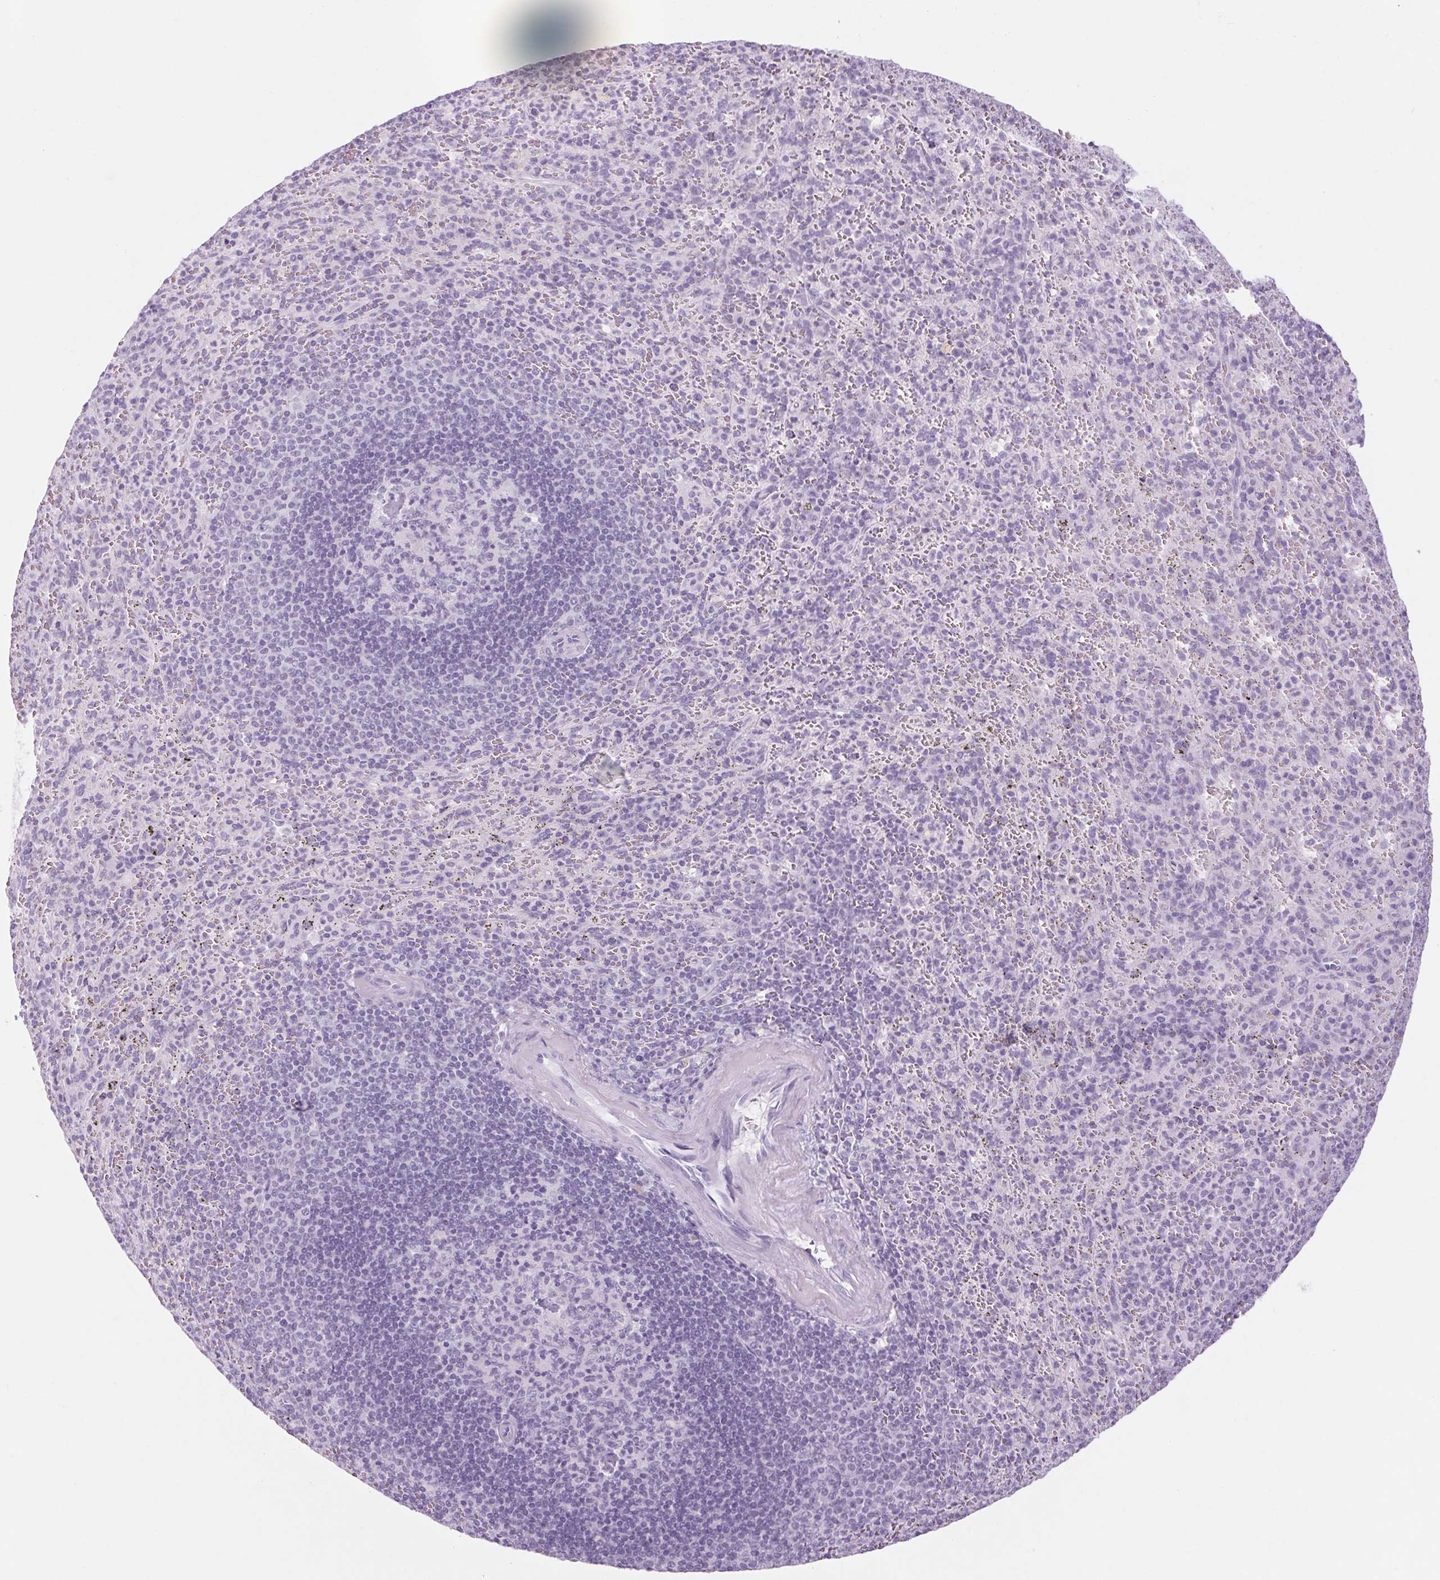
{"staining": {"intensity": "negative", "quantity": "none", "location": "none"}, "tissue": "spleen", "cell_type": "Cells in red pulp", "image_type": "normal", "snomed": [{"axis": "morphology", "description": "Normal tissue, NOS"}, {"axis": "topography", "description": "Spleen"}], "caption": "Spleen stained for a protein using IHC exhibits no staining cells in red pulp.", "gene": "RPTN", "patient": {"sex": "male", "age": 57}}